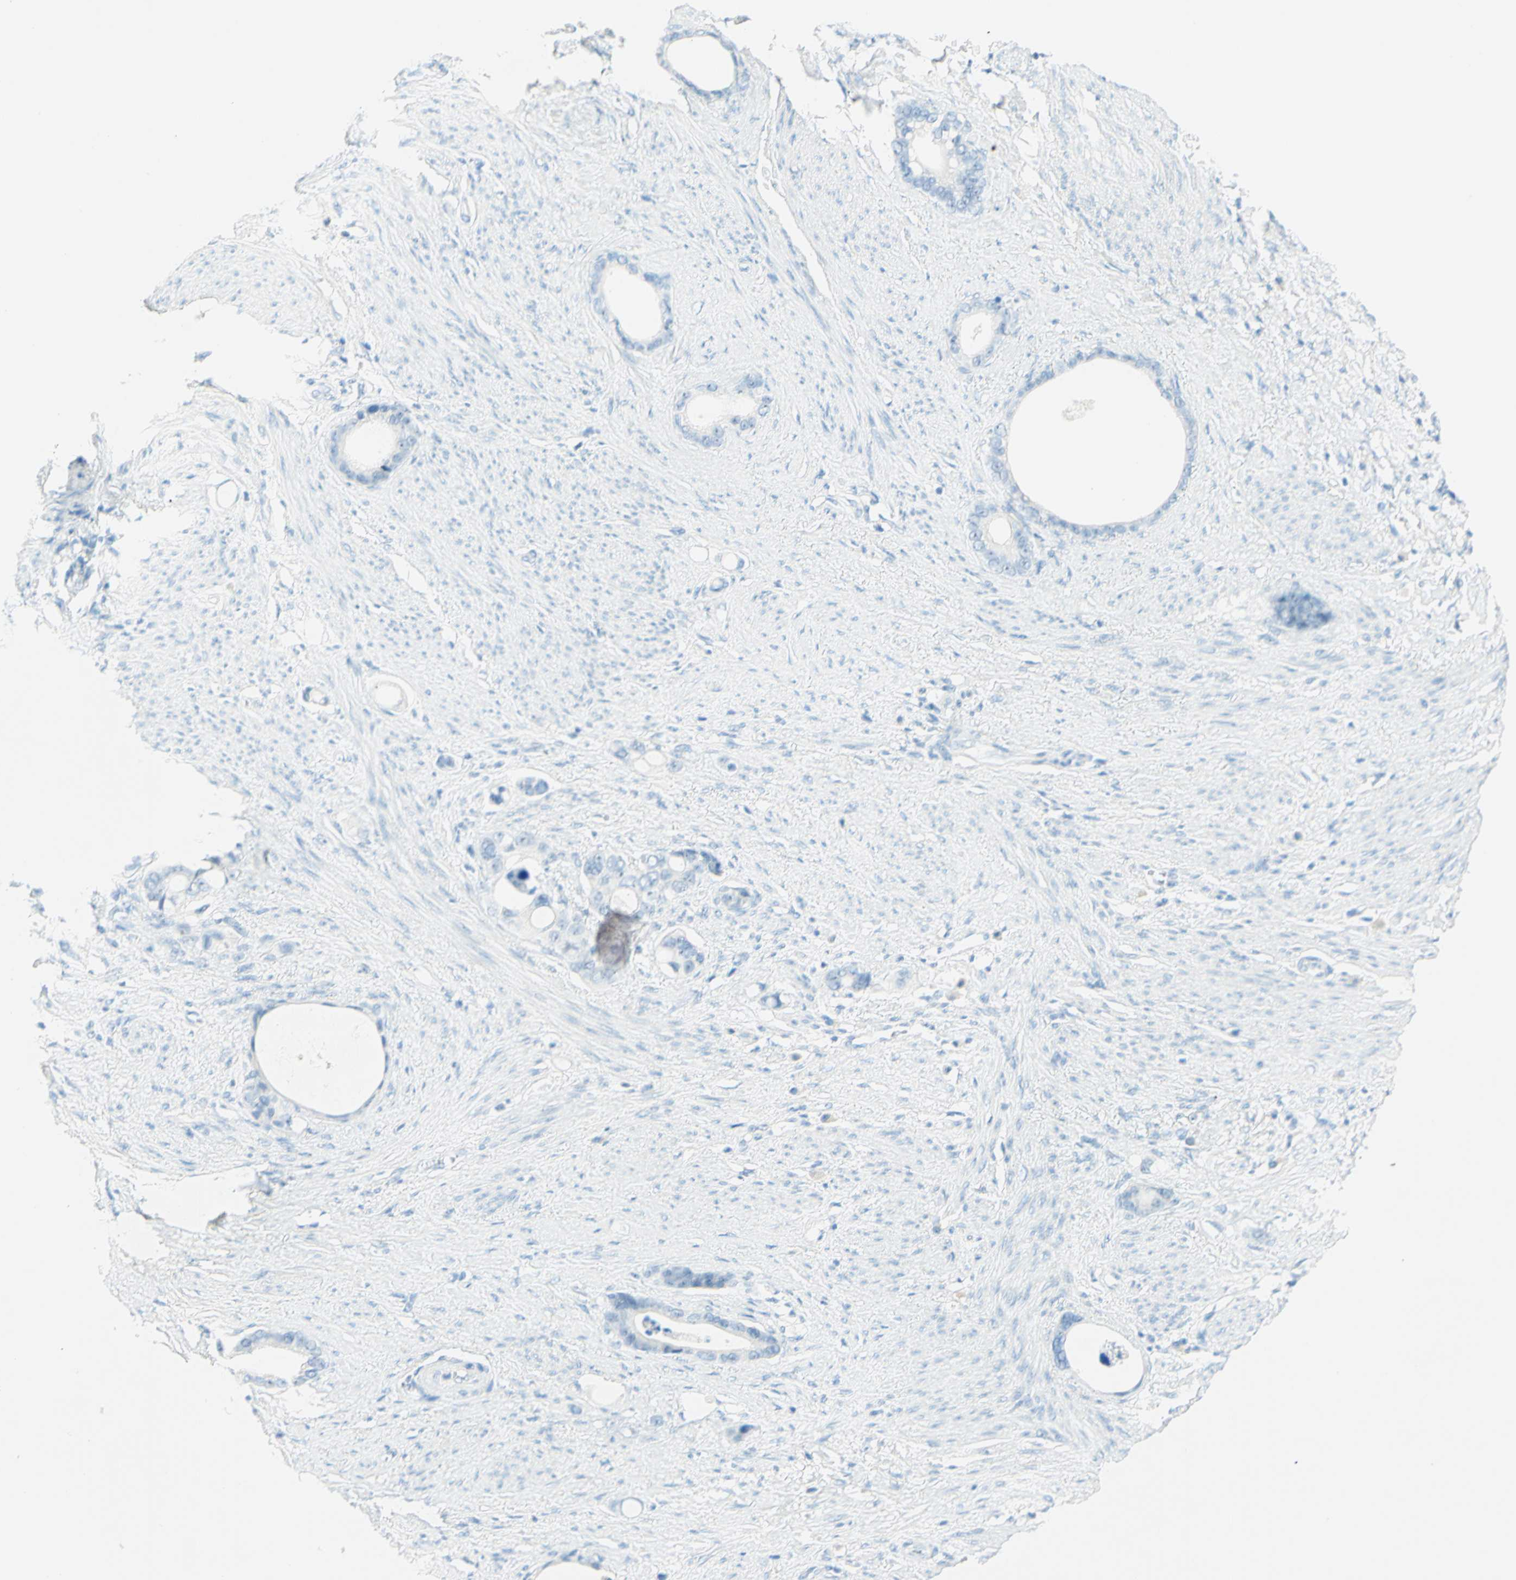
{"staining": {"intensity": "negative", "quantity": "none", "location": "none"}, "tissue": "stomach cancer", "cell_type": "Tumor cells", "image_type": "cancer", "snomed": [{"axis": "morphology", "description": "Adenocarcinoma, NOS"}, {"axis": "topography", "description": "Stomach"}], "caption": "Adenocarcinoma (stomach) was stained to show a protein in brown. There is no significant expression in tumor cells.", "gene": "FMR1NB", "patient": {"sex": "female", "age": 75}}